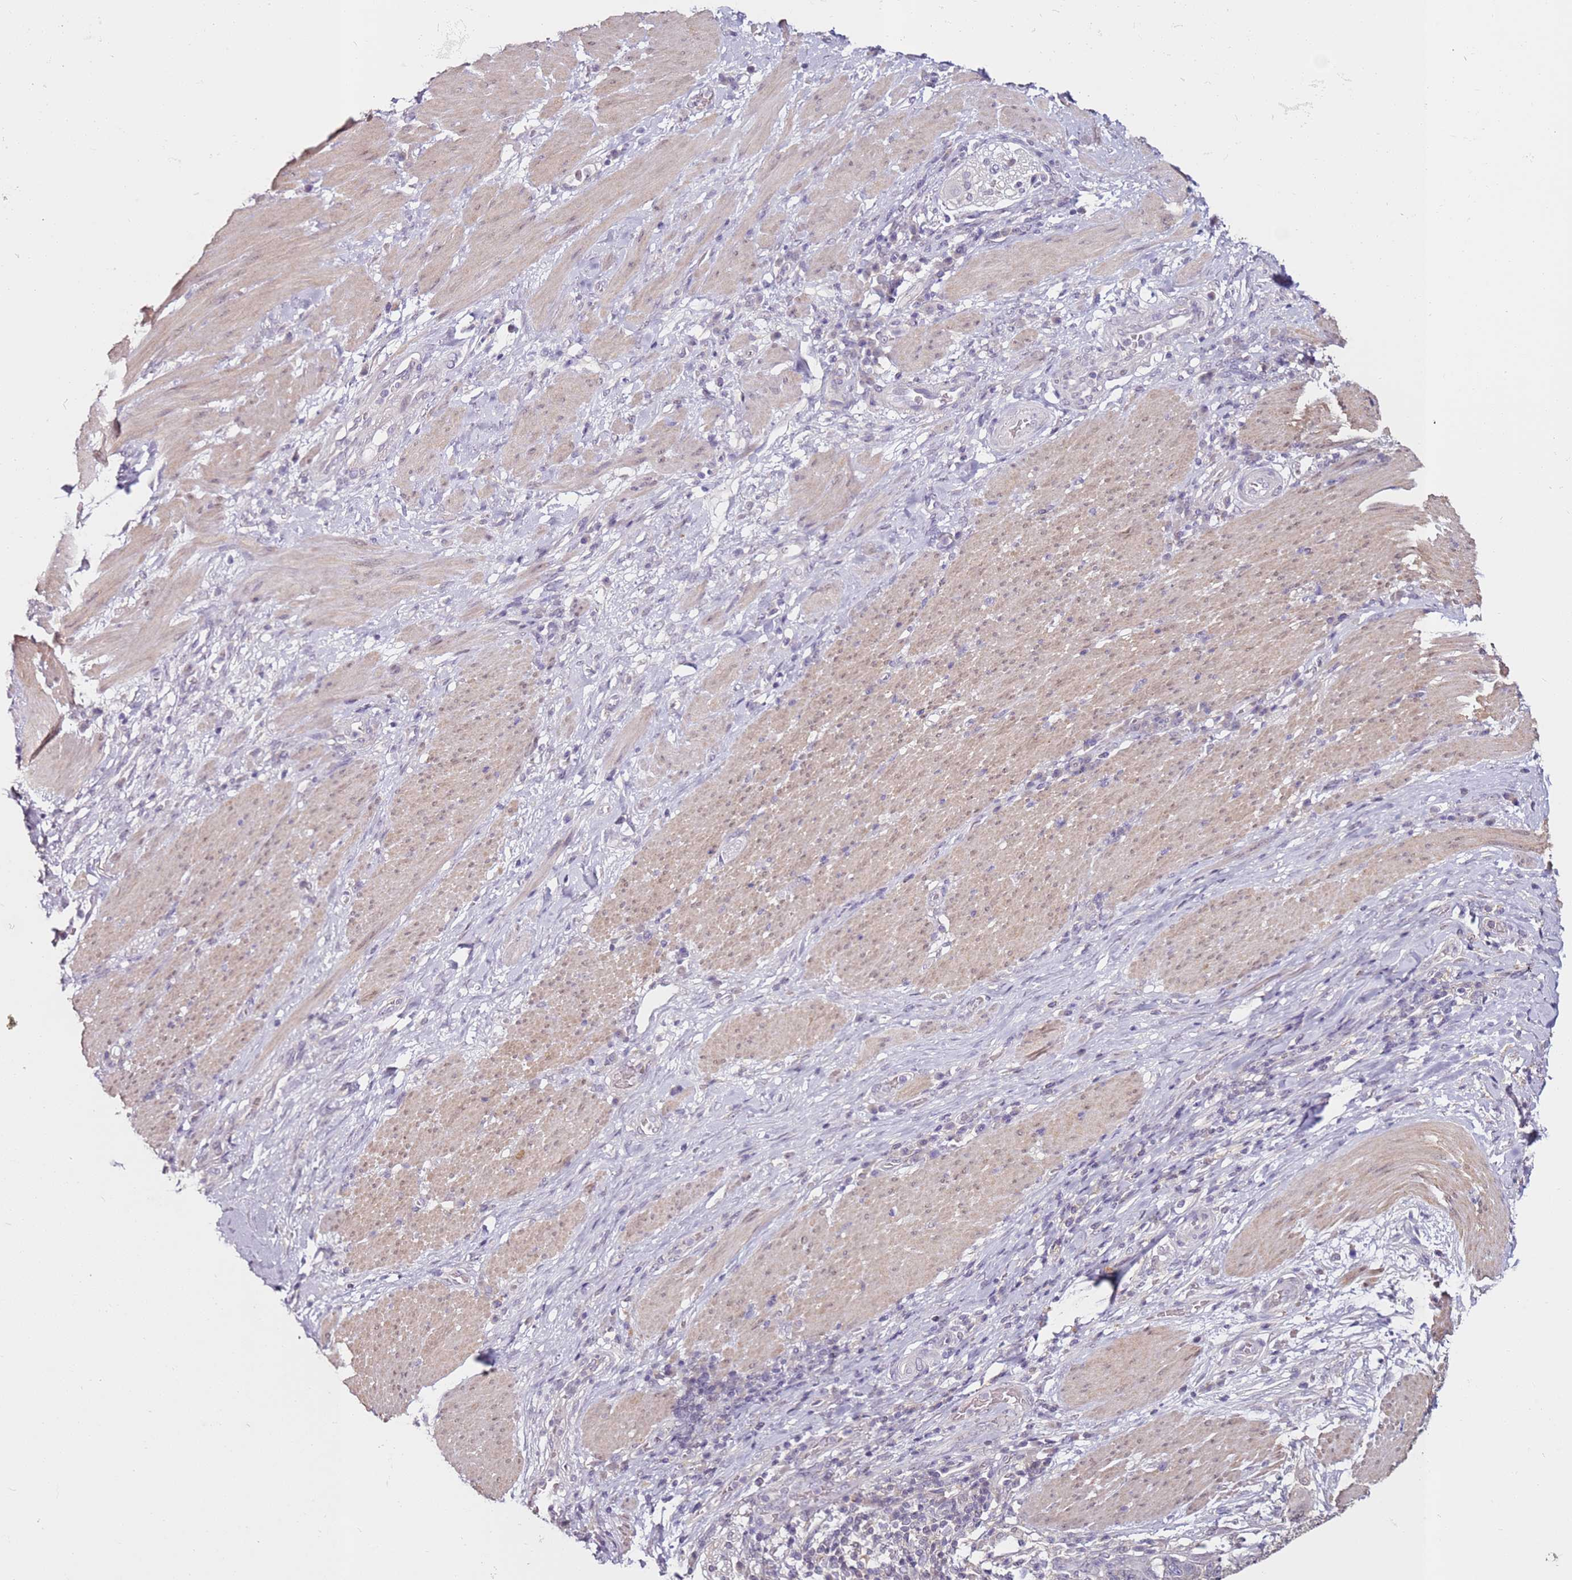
{"staining": {"intensity": "negative", "quantity": "none", "location": "none"}, "tissue": "stomach cancer", "cell_type": "Tumor cells", "image_type": "cancer", "snomed": [{"axis": "morphology", "description": "Normal tissue, NOS"}, {"axis": "morphology", "description": "Adenocarcinoma, NOS"}, {"axis": "topography", "description": "Stomach"}], "caption": "Immunohistochemical staining of stomach adenocarcinoma exhibits no significant expression in tumor cells.", "gene": "MDH1", "patient": {"sex": "female", "age": 64}}